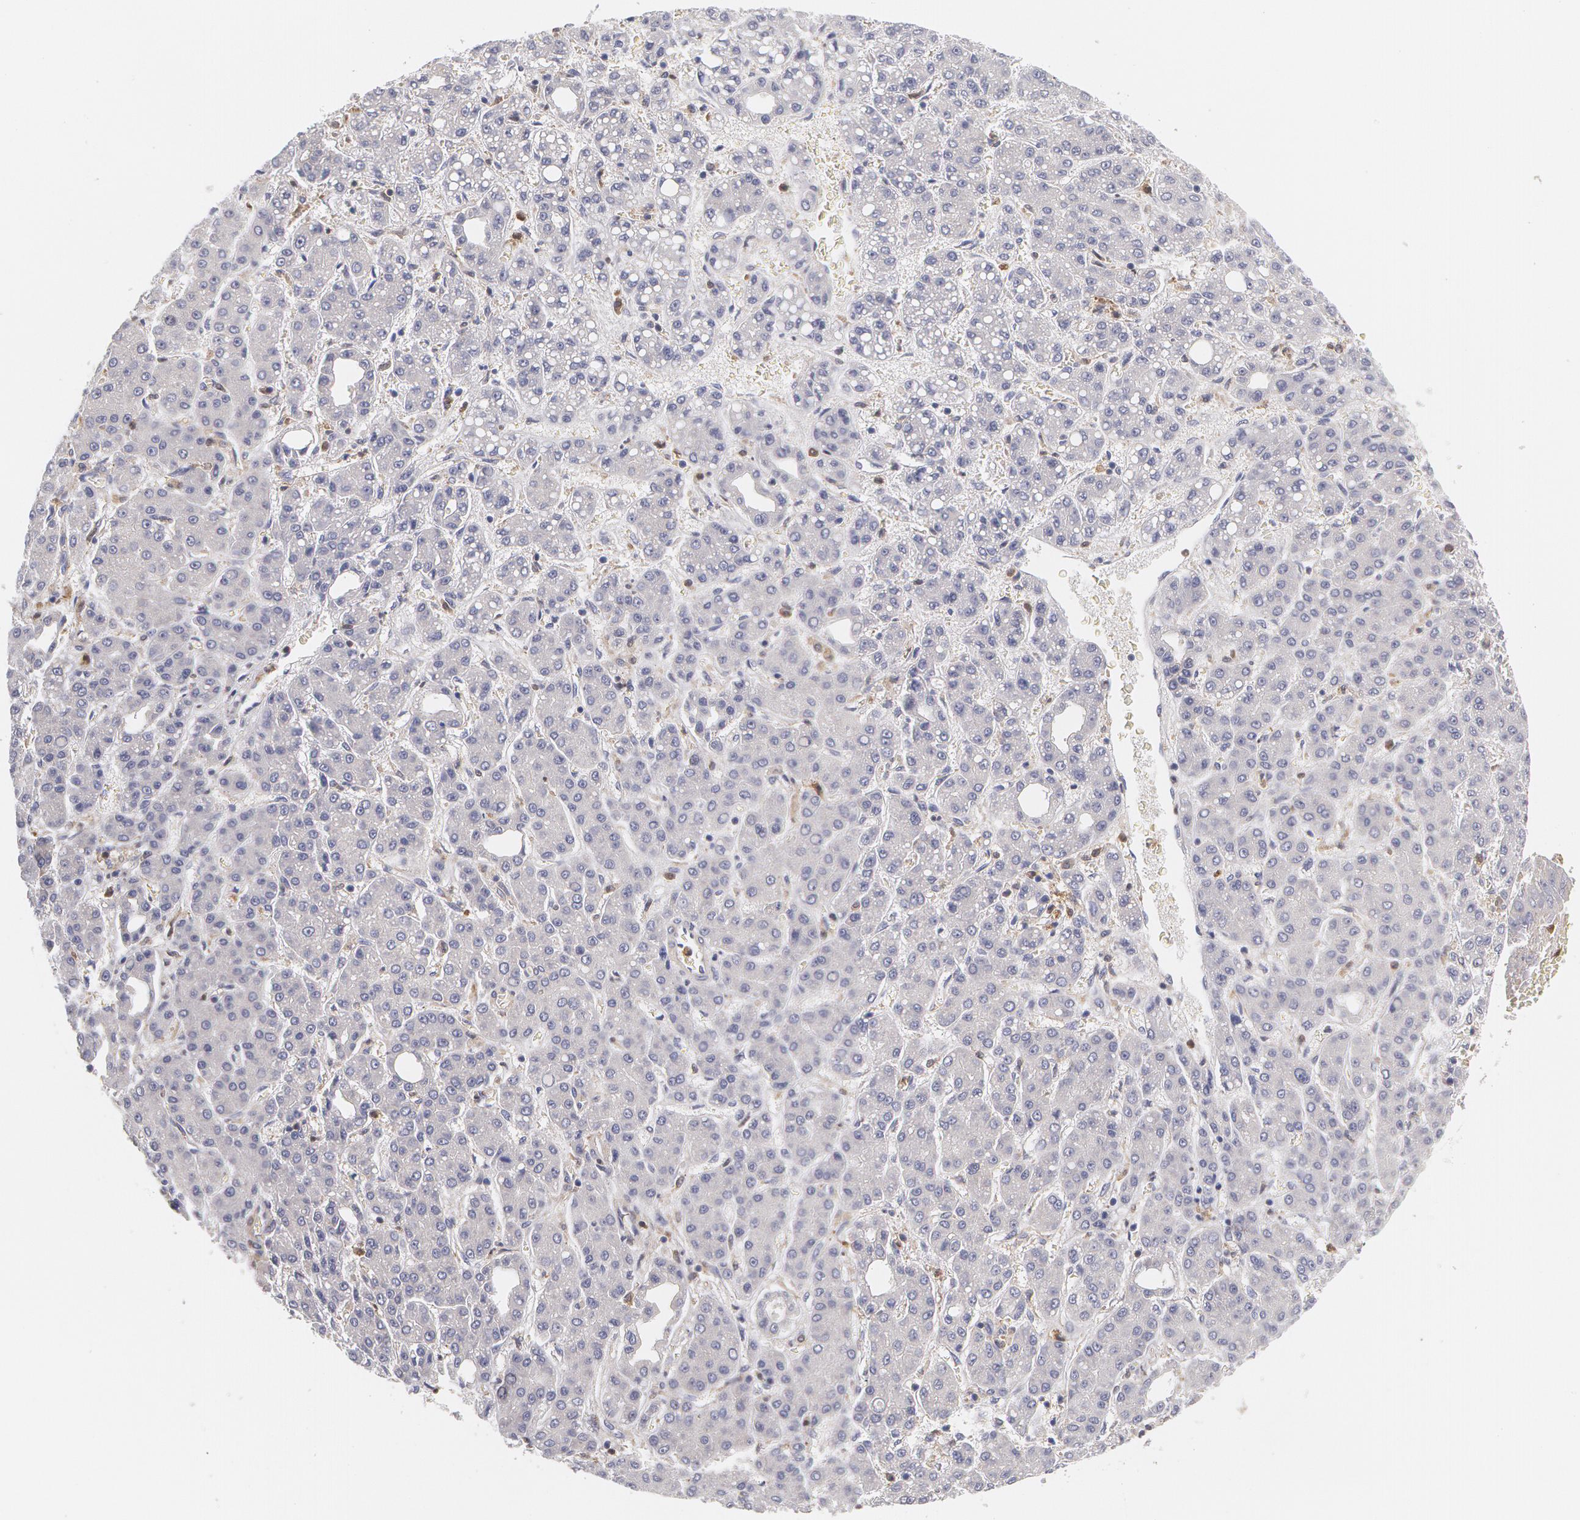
{"staining": {"intensity": "negative", "quantity": "none", "location": "none"}, "tissue": "liver cancer", "cell_type": "Tumor cells", "image_type": "cancer", "snomed": [{"axis": "morphology", "description": "Carcinoma, Hepatocellular, NOS"}, {"axis": "topography", "description": "Liver"}], "caption": "The image demonstrates no significant positivity in tumor cells of liver cancer (hepatocellular carcinoma).", "gene": "SYK", "patient": {"sex": "male", "age": 69}}